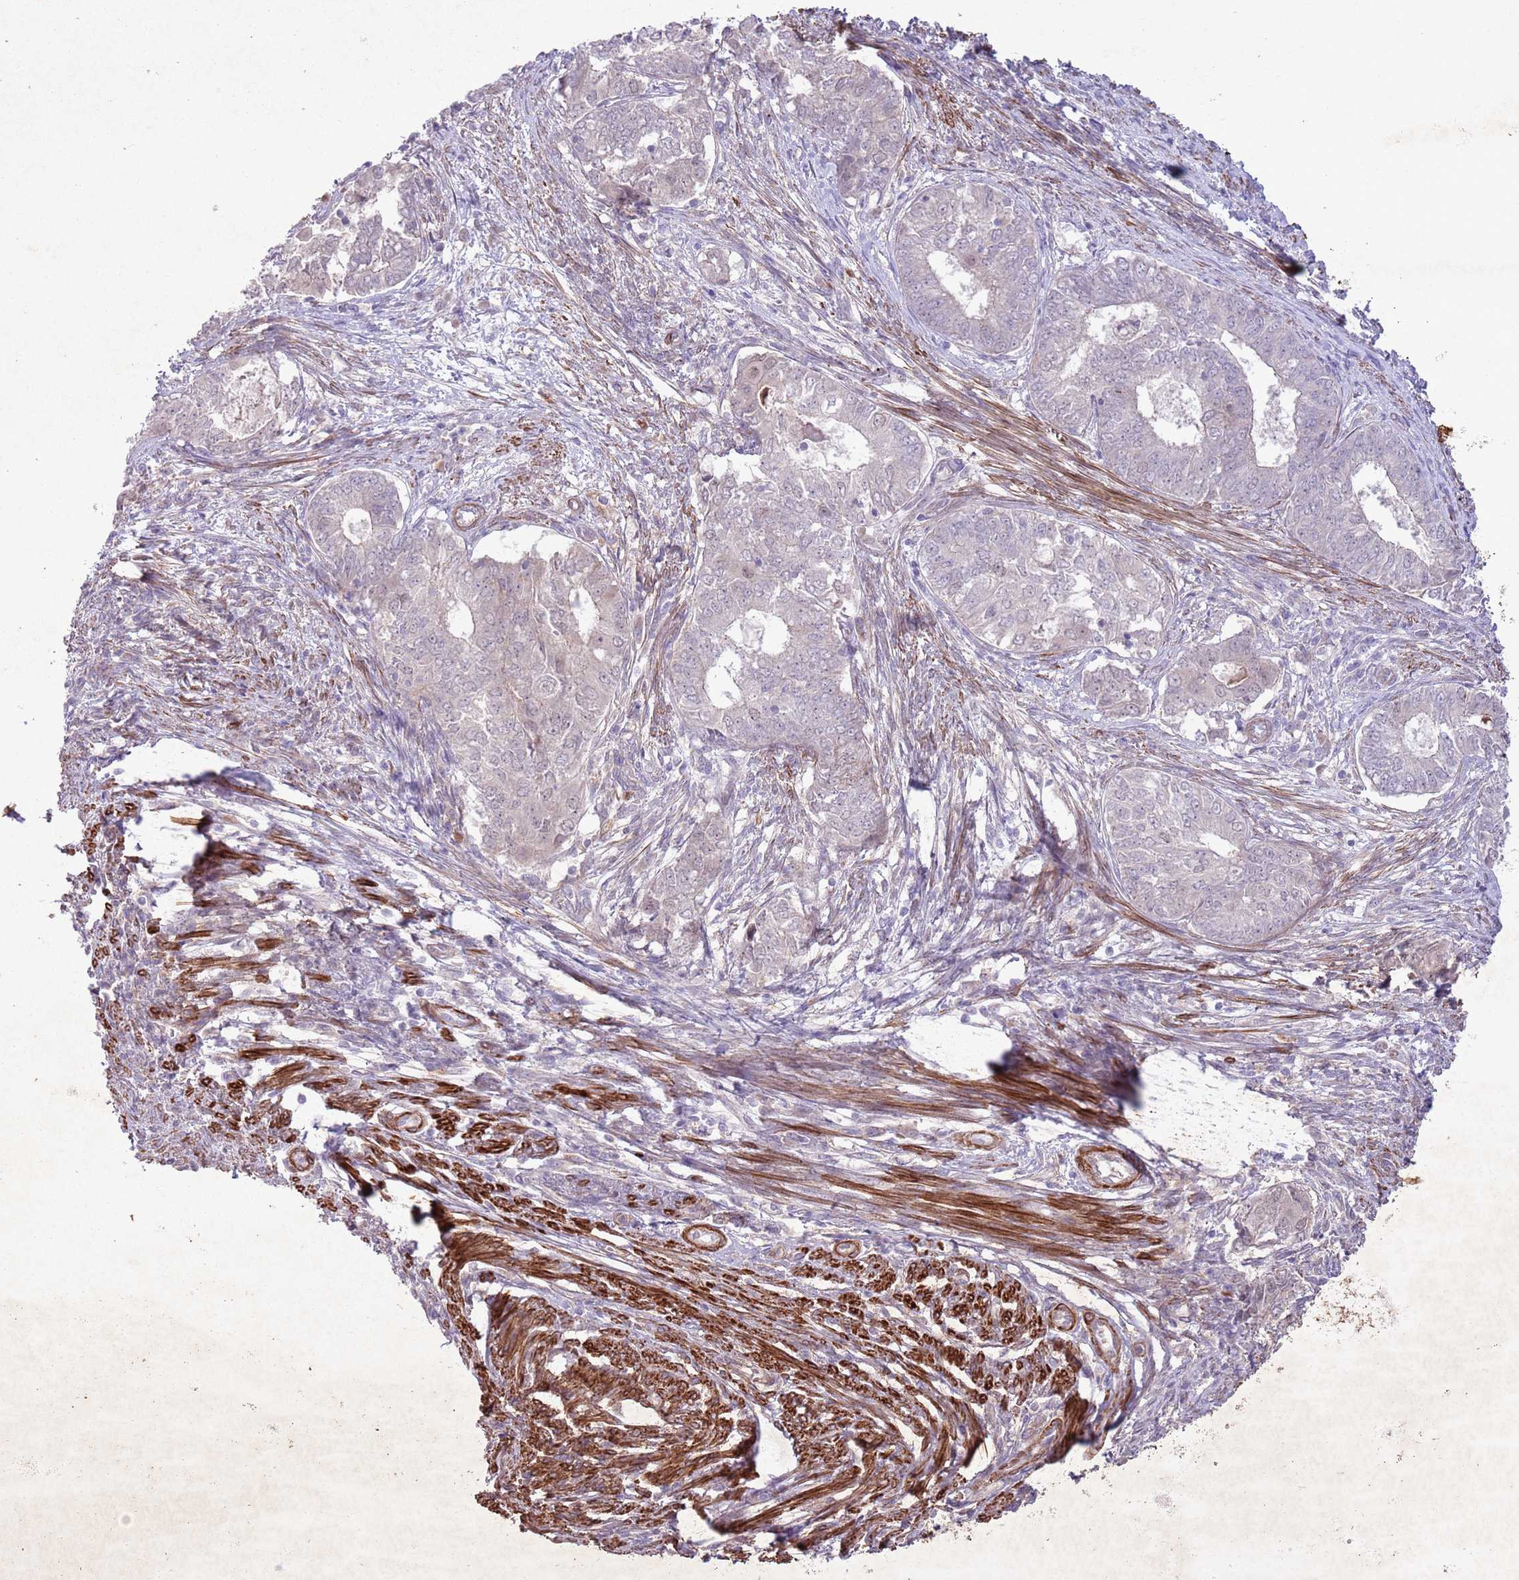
{"staining": {"intensity": "negative", "quantity": "none", "location": "none"}, "tissue": "endometrial cancer", "cell_type": "Tumor cells", "image_type": "cancer", "snomed": [{"axis": "morphology", "description": "Adenocarcinoma, NOS"}, {"axis": "topography", "description": "Endometrium"}], "caption": "IHC of endometrial adenocarcinoma displays no positivity in tumor cells.", "gene": "CCNI", "patient": {"sex": "female", "age": 62}}